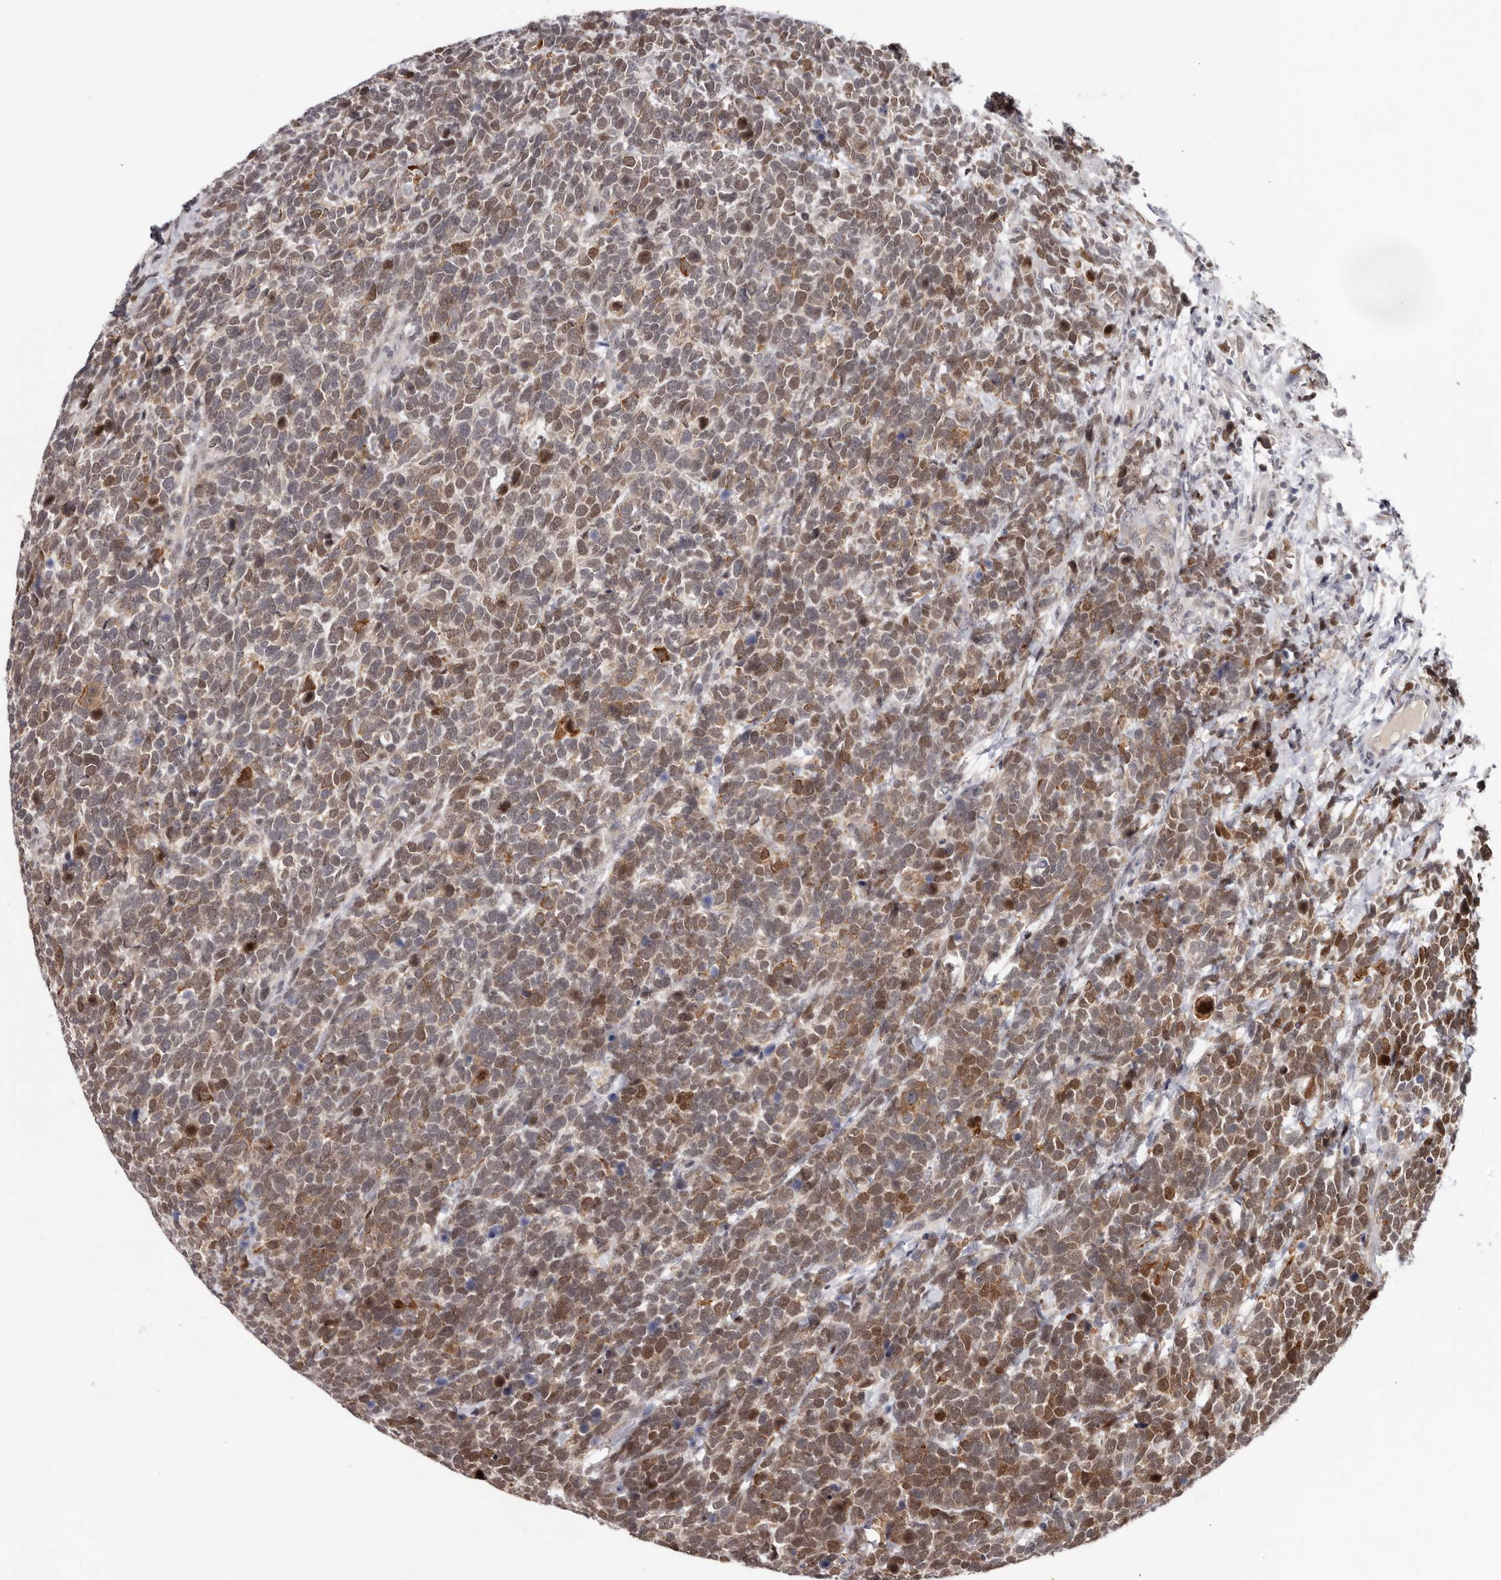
{"staining": {"intensity": "moderate", "quantity": ">75%", "location": "cytoplasmic/membranous,nuclear"}, "tissue": "urothelial cancer", "cell_type": "Tumor cells", "image_type": "cancer", "snomed": [{"axis": "morphology", "description": "Urothelial carcinoma, High grade"}, {"axis": "topography", "description": "Urinary bladder"}], "caption": "Urothelial cancer tissue displays moderate cytoplasmic/membranous and nuclear expression in approximately >75% of tumor cells", "gene": "TBX5", "patient": {"sex": "female", "age": 82}}